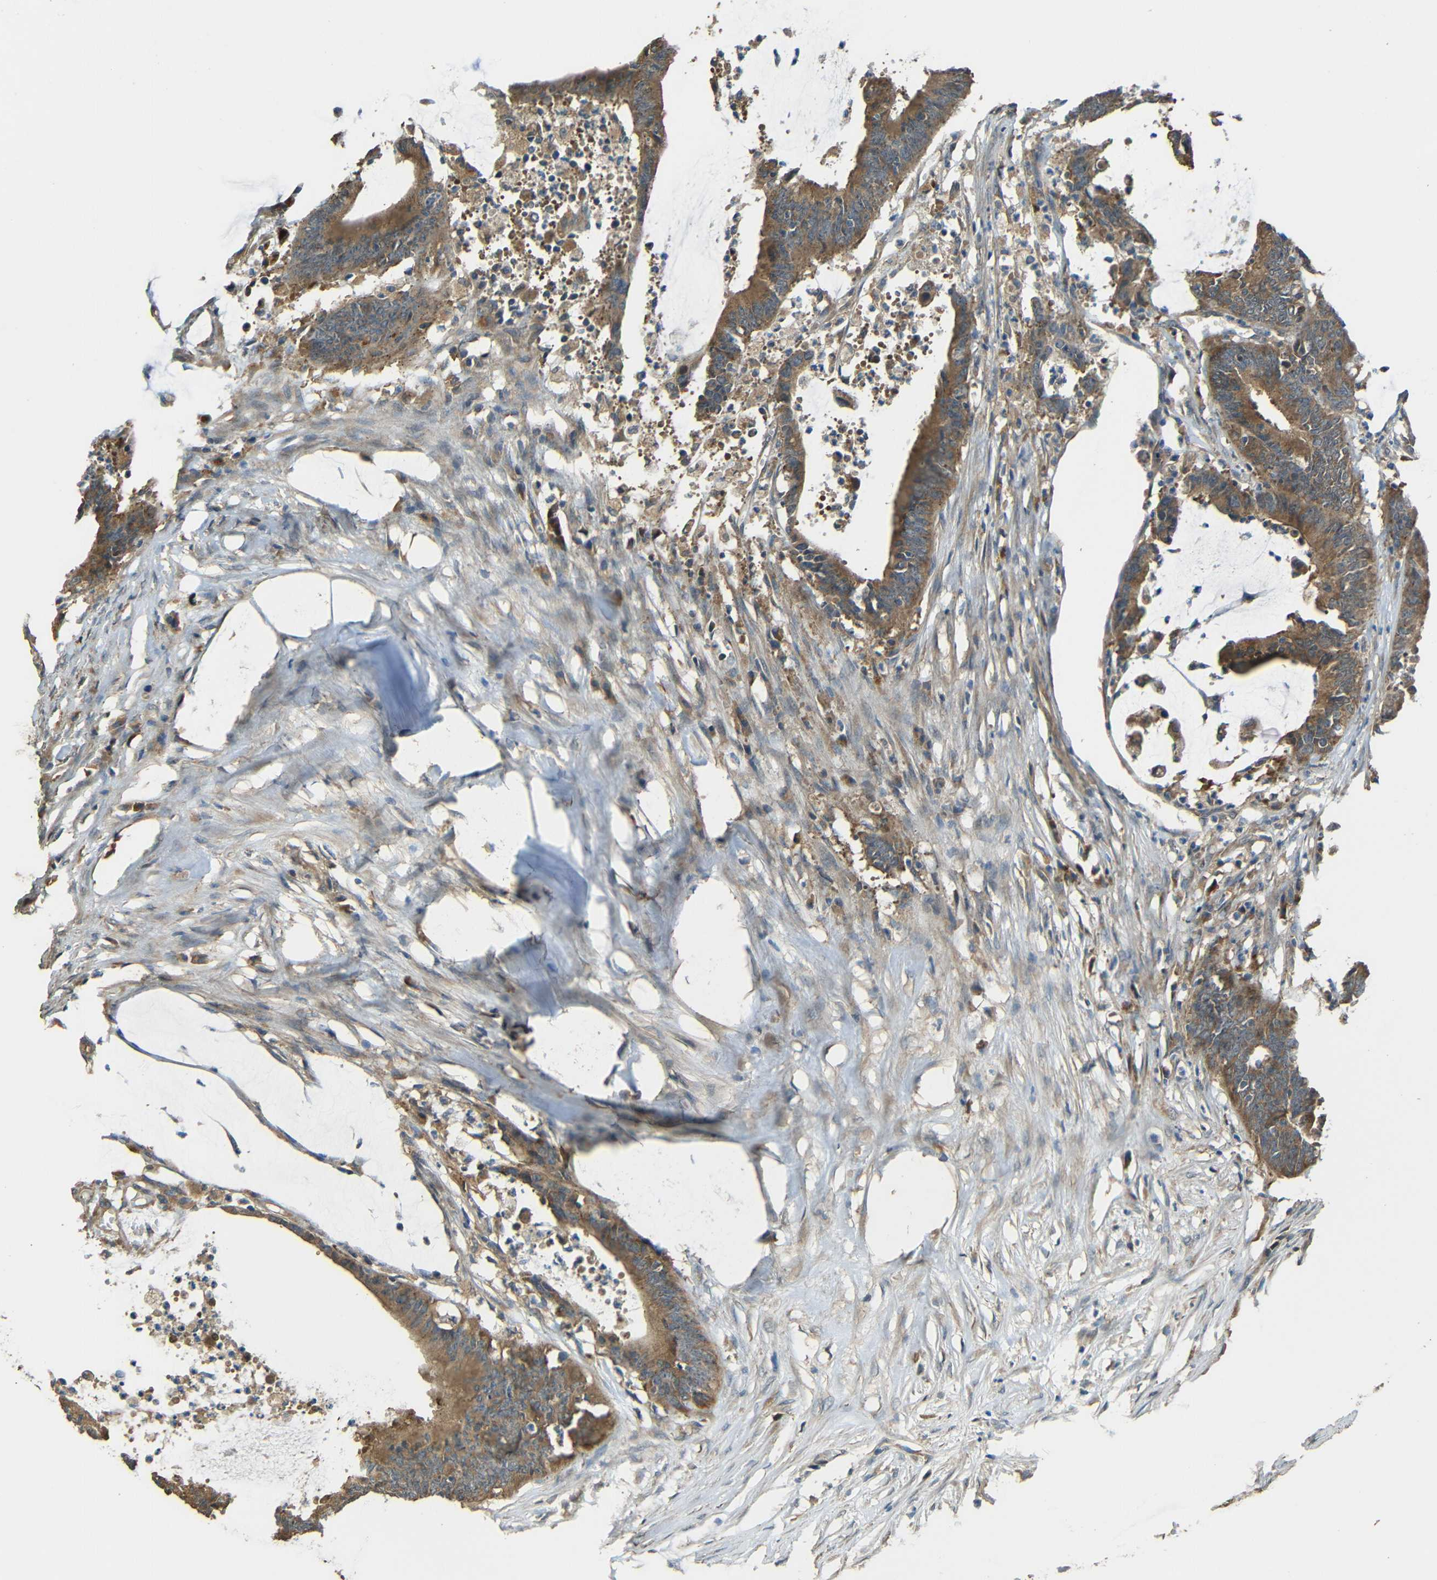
{"staining": {"intensity": "moderate", "quantity": ">75%", "location": "cytoplasmic/membranous"}, "tissue": "colorectal cancer", "cell_type": "Tumor cells", "image_type": "cancer", "snomed": [{"axis": "morphology", "description": "Adenocarcinoma, NOS"}, {"axis": "topography", "description": "Rectum"}], "caption": "A brown stain shows moderate cytoplasmic/membranous positivity of a protein in human colorectal cancer tumor cells.", "gene": "ACACA", "patient": {"sex": "female", "age": 66}}